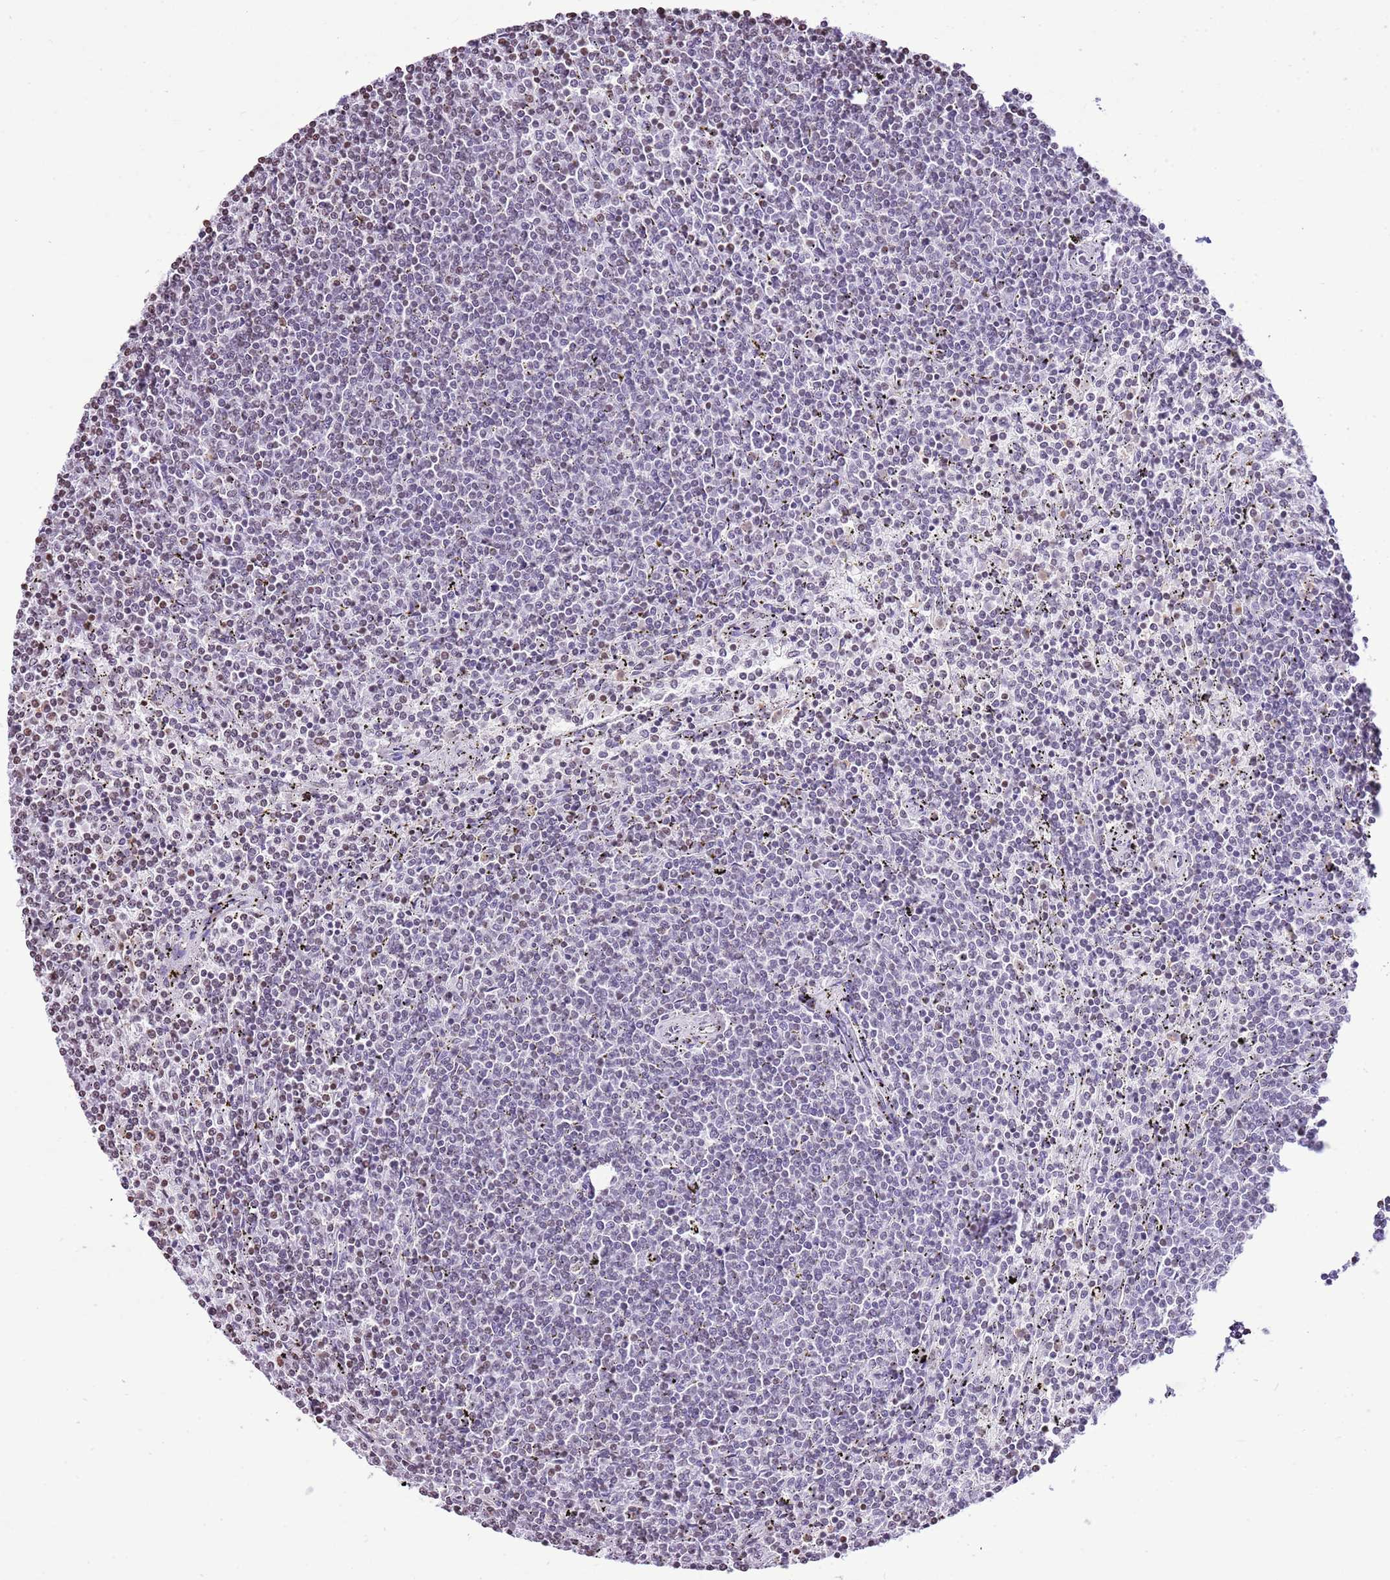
{"staining": {"intensity": "moderate", "quantity": "<25%", "location": "nuclear"}, "tissue": "lymphoma", "cell_type": "Tumor cells", "image_type": "cancer", "snomed": [{"axis": "morphology", "description": "Malignant lymphoma, non-Hodgkin's type, Low grade"}, {"axis": "topography", "description": "Spleen"}], "caption": "Low-grade malignant lymphoma, non-Hodgkin's type tissue shows moderate nuclear positivity in about <25% of tumor cells, visualized by immunohistochemistry. (DAB IHC with brightfield microscopy, high magnification).", "gene": "PRR15", "patient": {"sex": "female", "age": 50}}